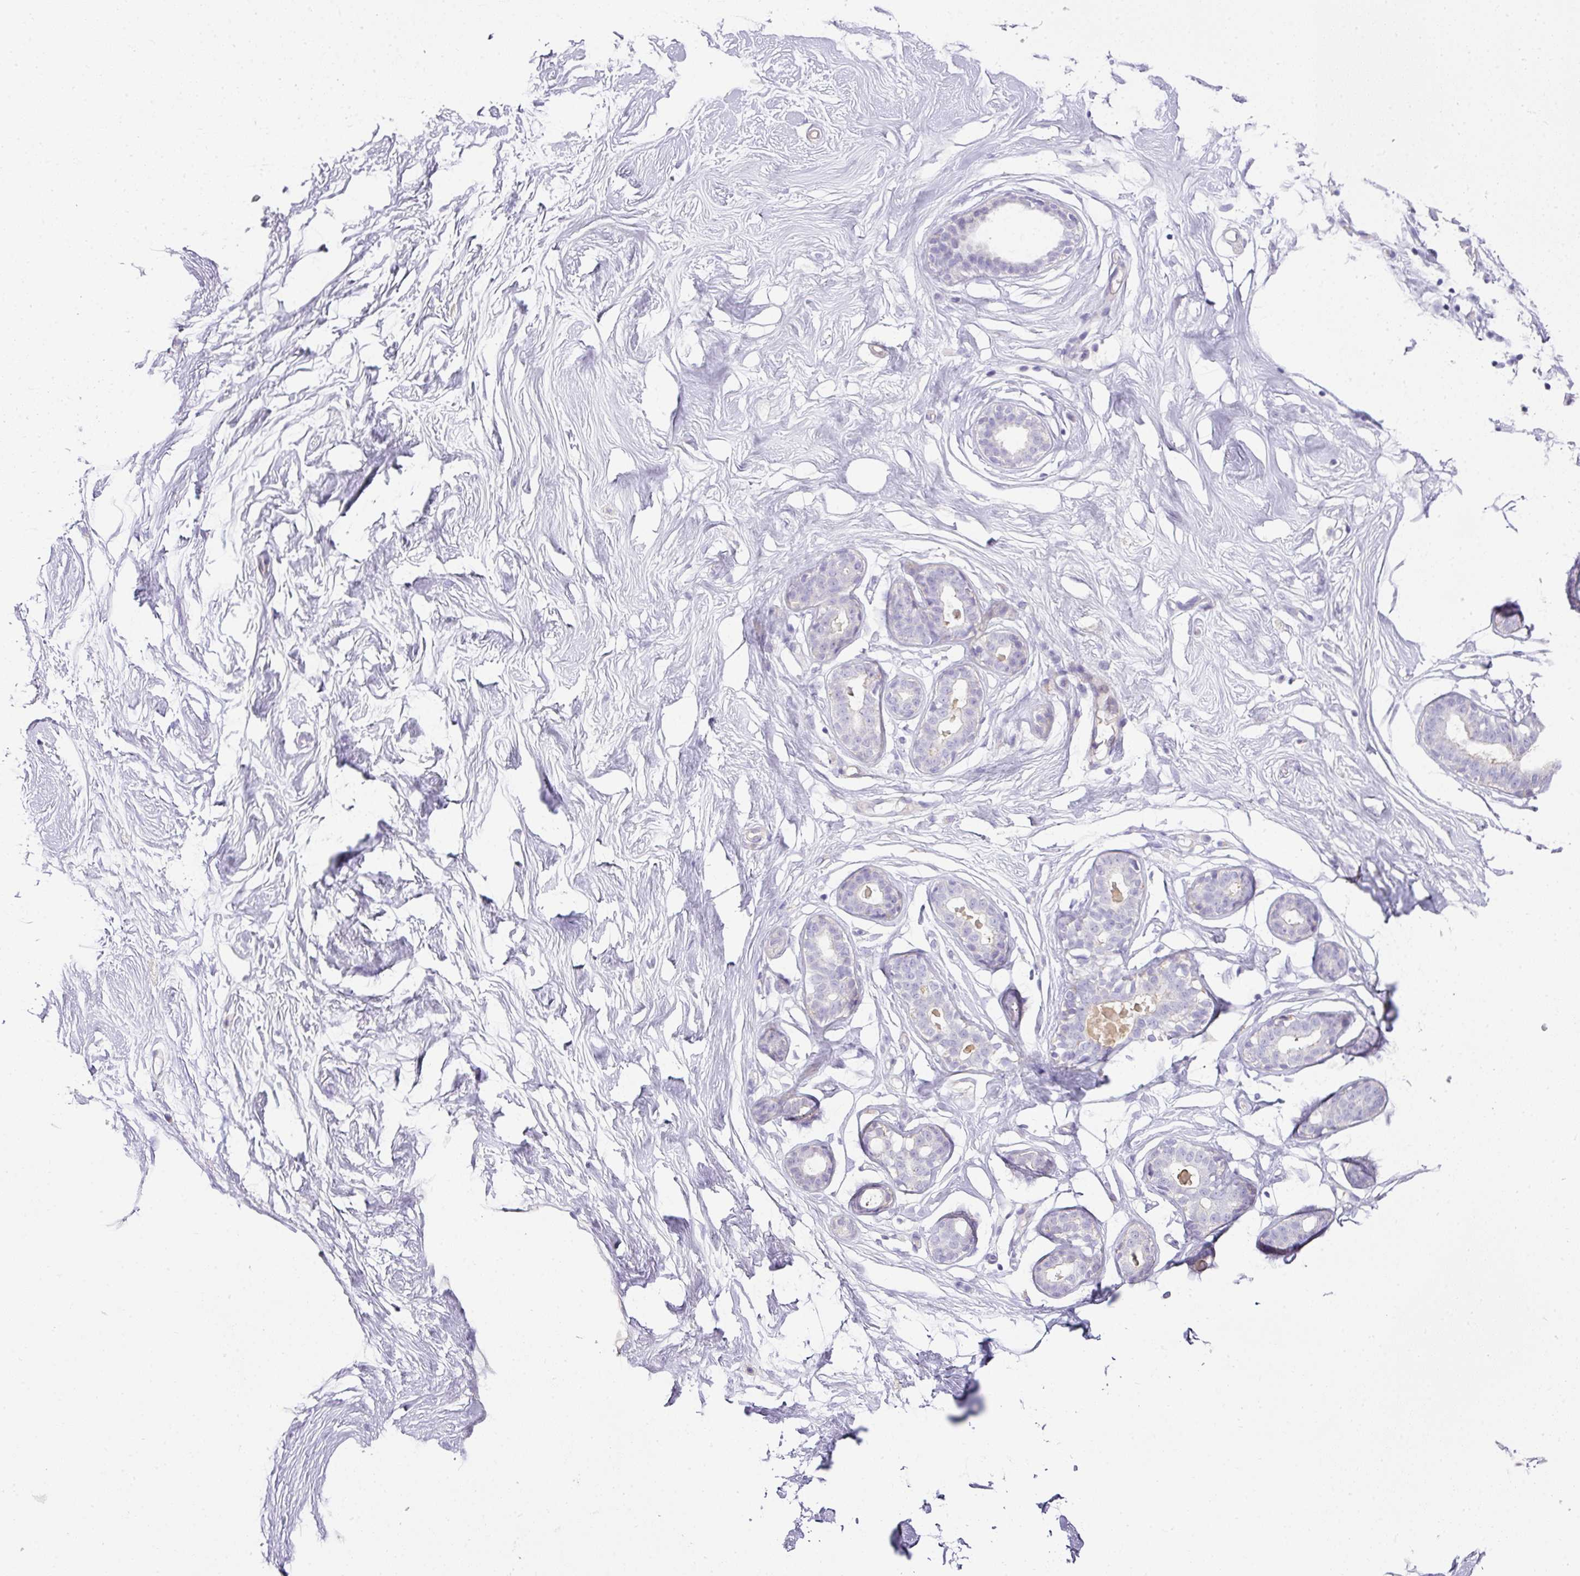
{"staining": {"intensity": "negative", "quantity": "none", "location": "none"}, "tissue": "breast", "cell_type": "Adipocytes", "image_type": "normal", "snomed": [{"axis": "morphology", "description": "Normal tissue, NOS"}, {"axis": "morphology", "description": "Adenoma, NOS"}, {"axis": "topography", "description": "Breast"}], "caption": "This is a photomicrograph of IHC staining of benign breast, which shows no positivity in adipocytes.", "gene": "HOXC13", "patient": {"sex": "female", "age": 23}}